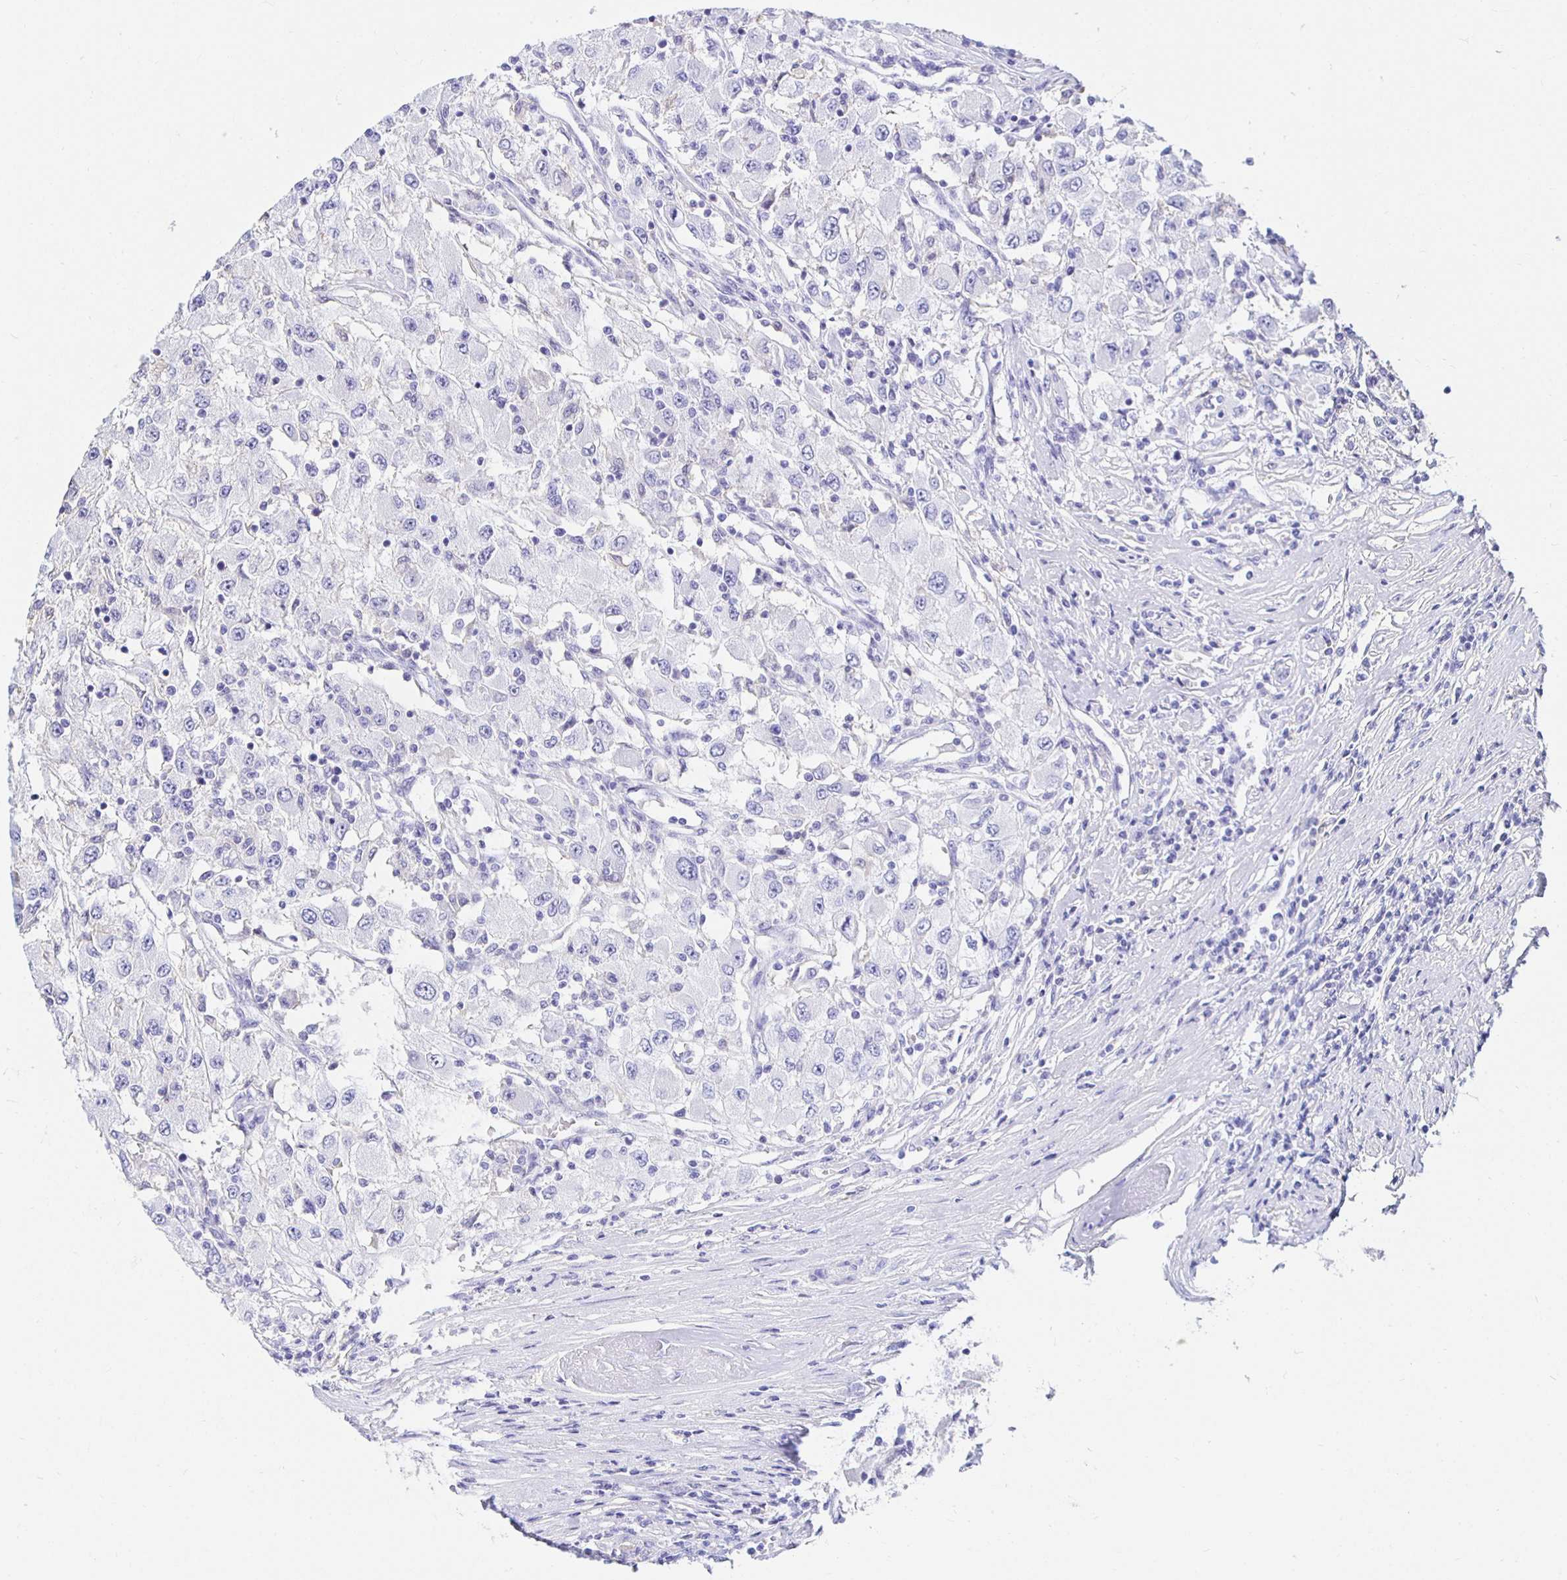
{"staining": {"intensity": "negative", "quantity": "none", "location": "none"}, "tissue": "renal cancer", "cell_type": "Tumor cells", "image_type": "cancer", "snomed": [{"axis": "morphology", "description": "Adenocarcinoma, NOS"}, {"axis": "topography", "description": "Kidney"}], "caption": "The image demonstrates no significant positivity in tumor cells of renal cancer. (DAB immunohistochemistry visualized using brightfield microscopy, high magnification).", "gene": "UMOD", "patient": {"sex": "female", "age": 67}}